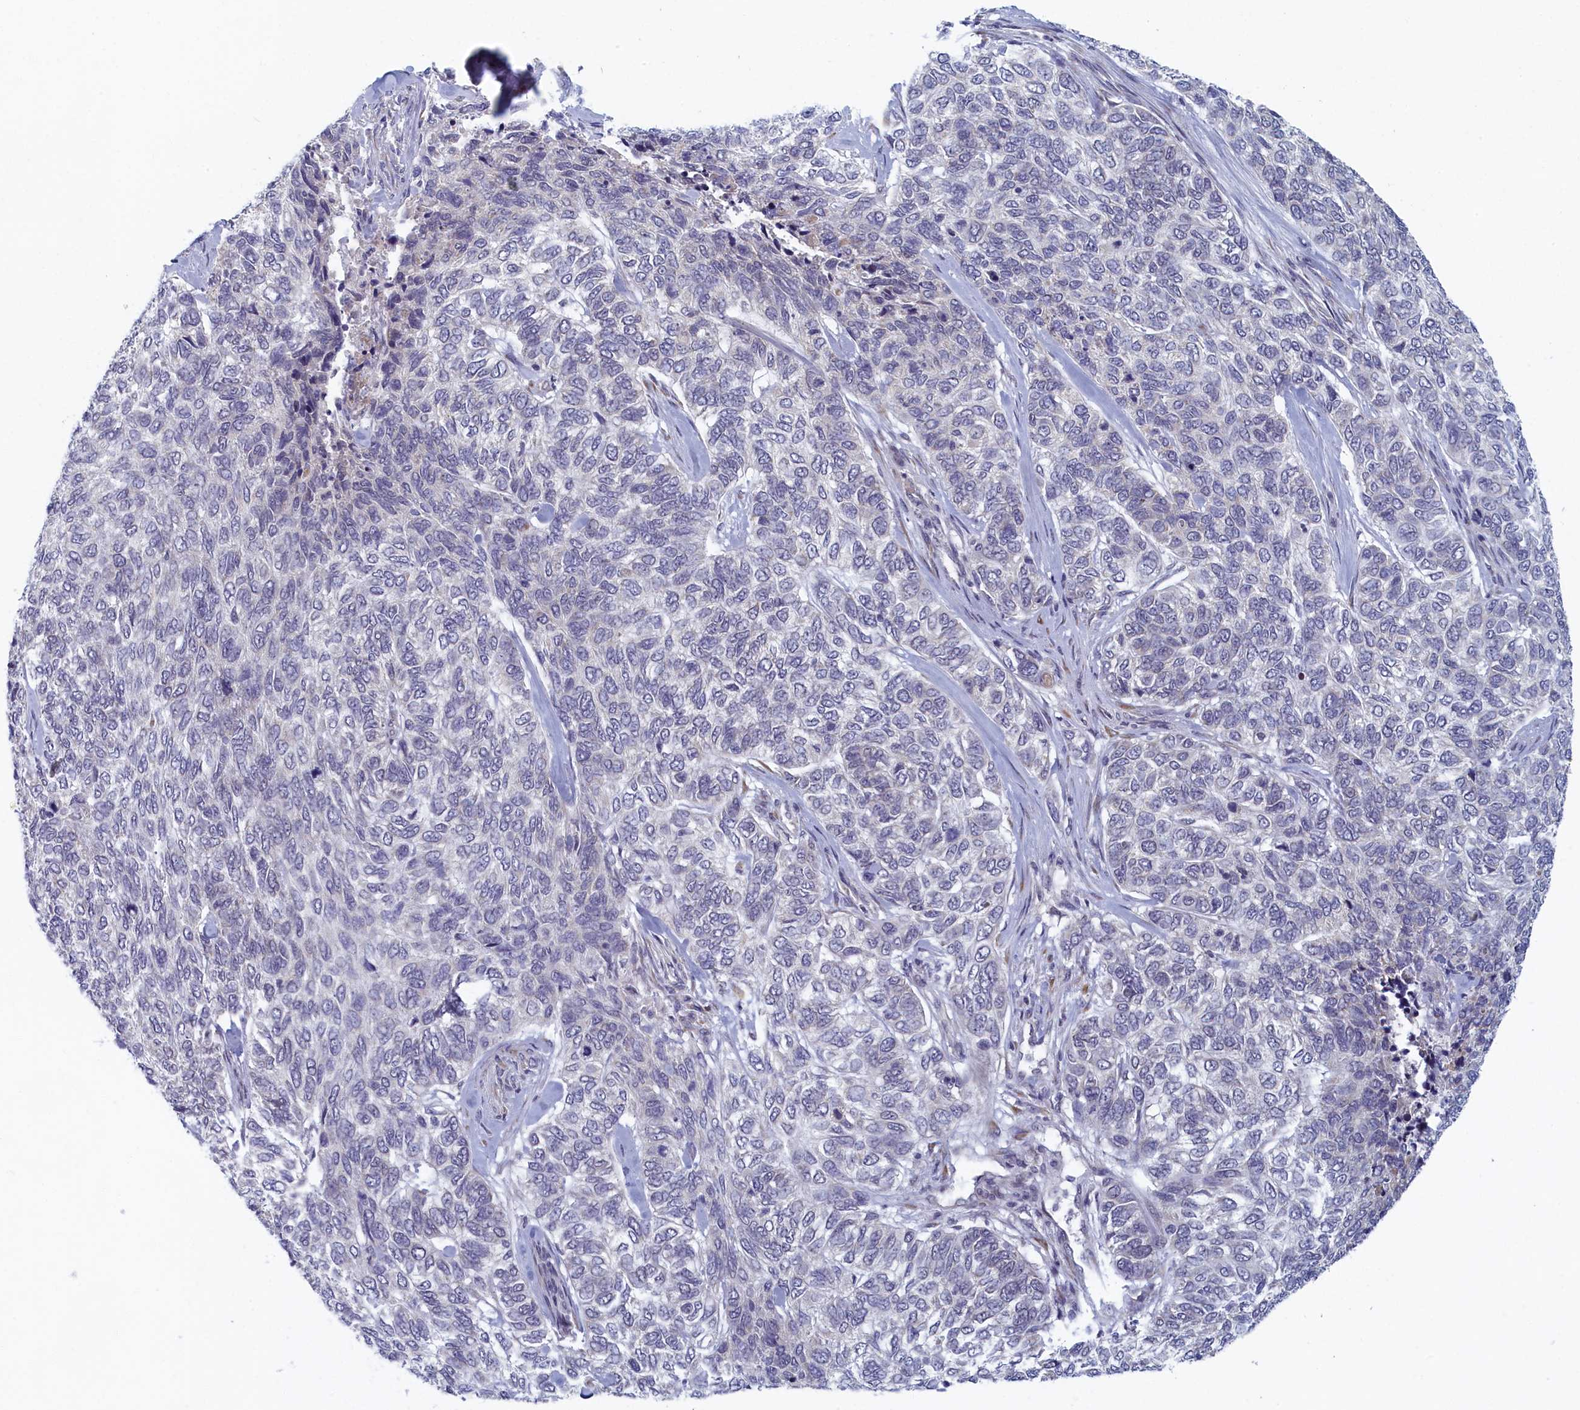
{"staining": {"intensity": "negative", "quantity": "none", "location": "none"}, "tissue": "skin cancer", "cell_type": "Tumor cells", "image_type": "cancer", "snomed": [{"axis": "morphology", "description": "Basal cell carcinoma"}, {"axis": "topography", "description": "Skin"}], "caption": "A high-resolution histopathology image shows immunohistochemistry staining of basal cell carcinoma (skin), which displays no significant expression in tumor cells. (Stains: DAB (3,3'-diaminobenzidine) immunohistochemistry (IHC) with hematoxylin counter stain, Microscopy: brightfield microscopy at high magnification).", "gene": "DNAJC17", "patient": {"sex": "female", "age": 65}}